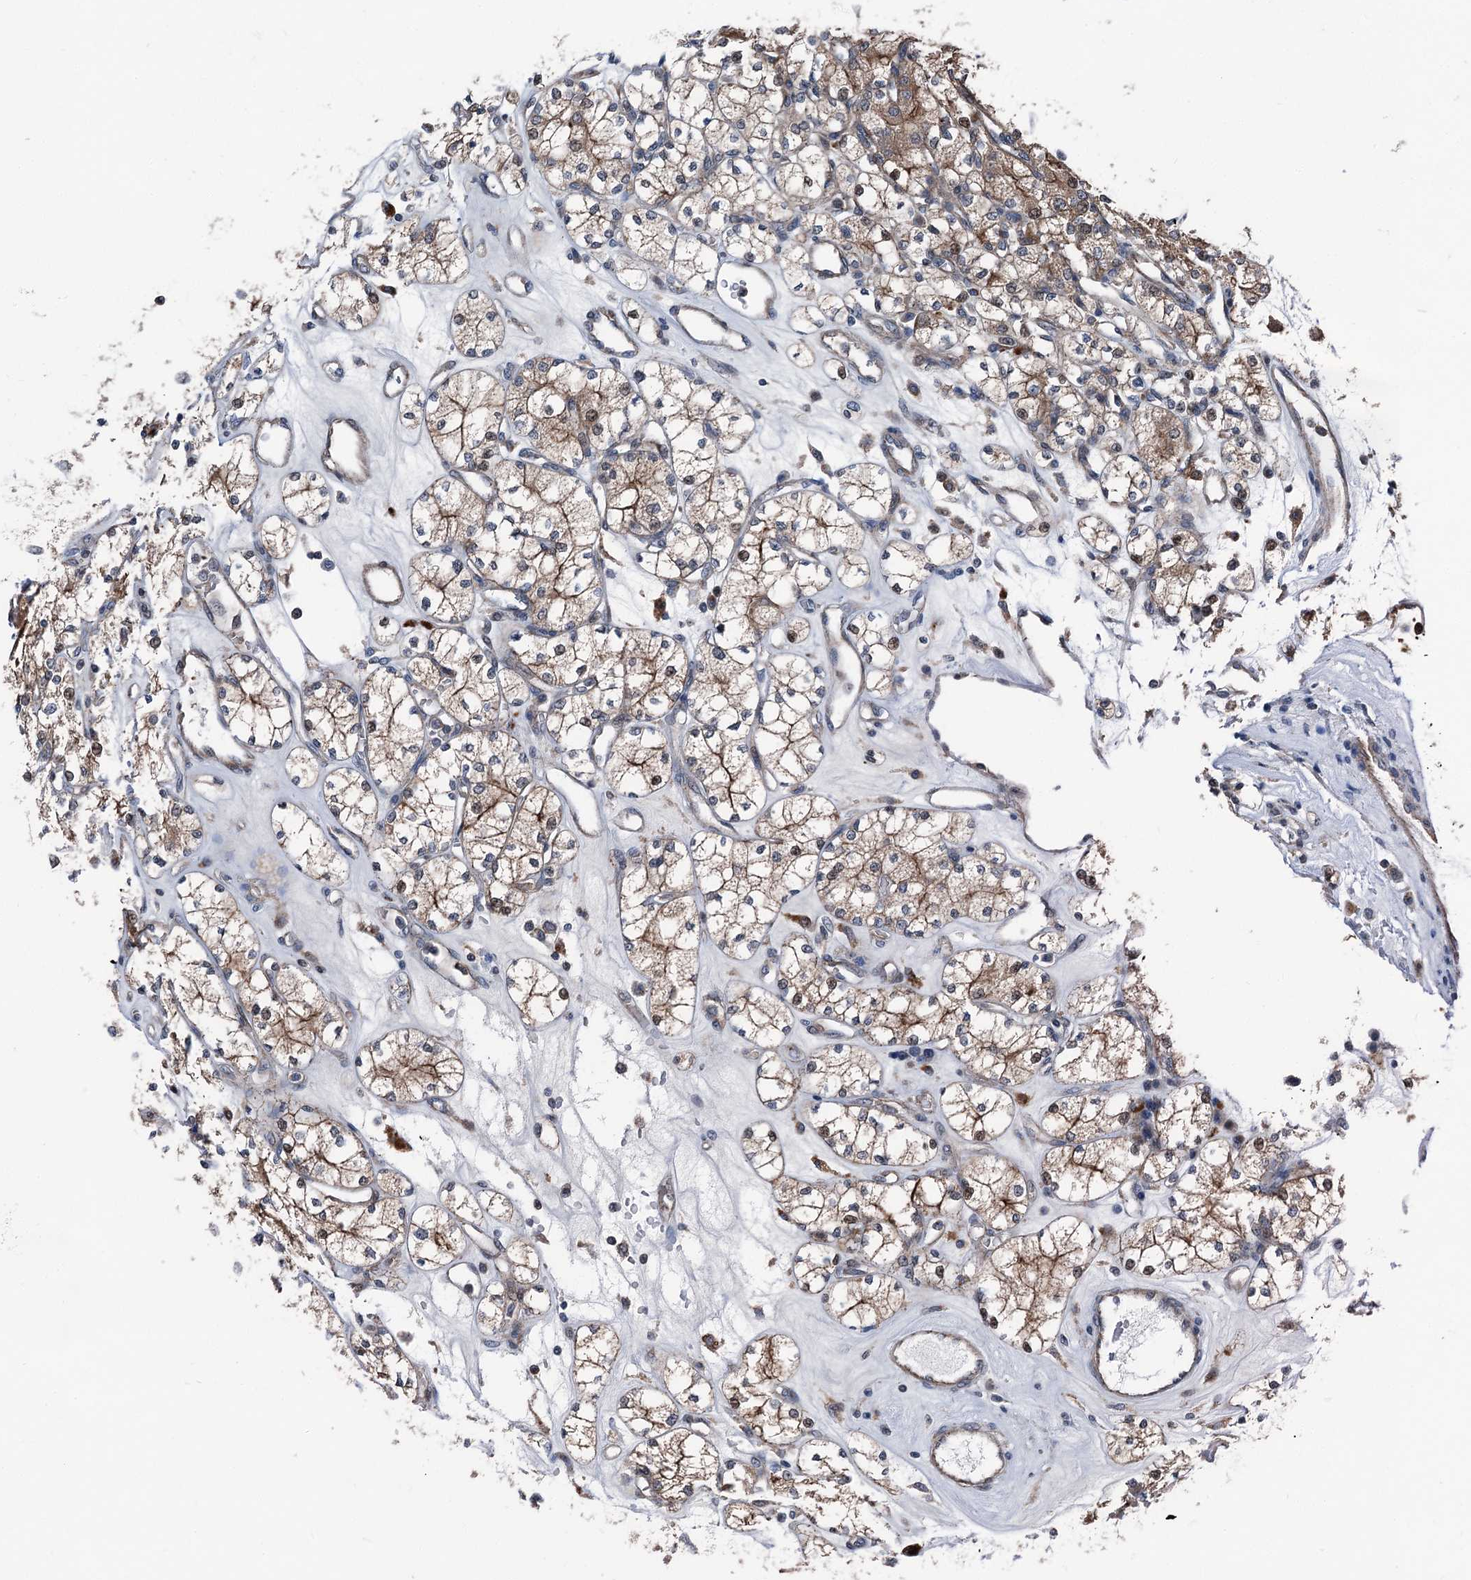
{"staining": {"intensity": "moderate", "quantity": ">75%", "location": "cytoplasmic/membranous"}, "tissue": "renal cancer", "cell_type": "Tumor cells", "image_type": "cancer", "snomed": [{"axis": "morphology", "description": "Adenocarcinoma, NOS"}, {"axis": "topography", "description": "Kidney"}], "caption": "Human renal adenocarcinoma stained with a brown dye reveals moderate cytoplasmic/membranous positive expression in approximately >75% of tumor cells.", "gene": "POLR1D", "patient": {"sex": "male", "age": 77}}